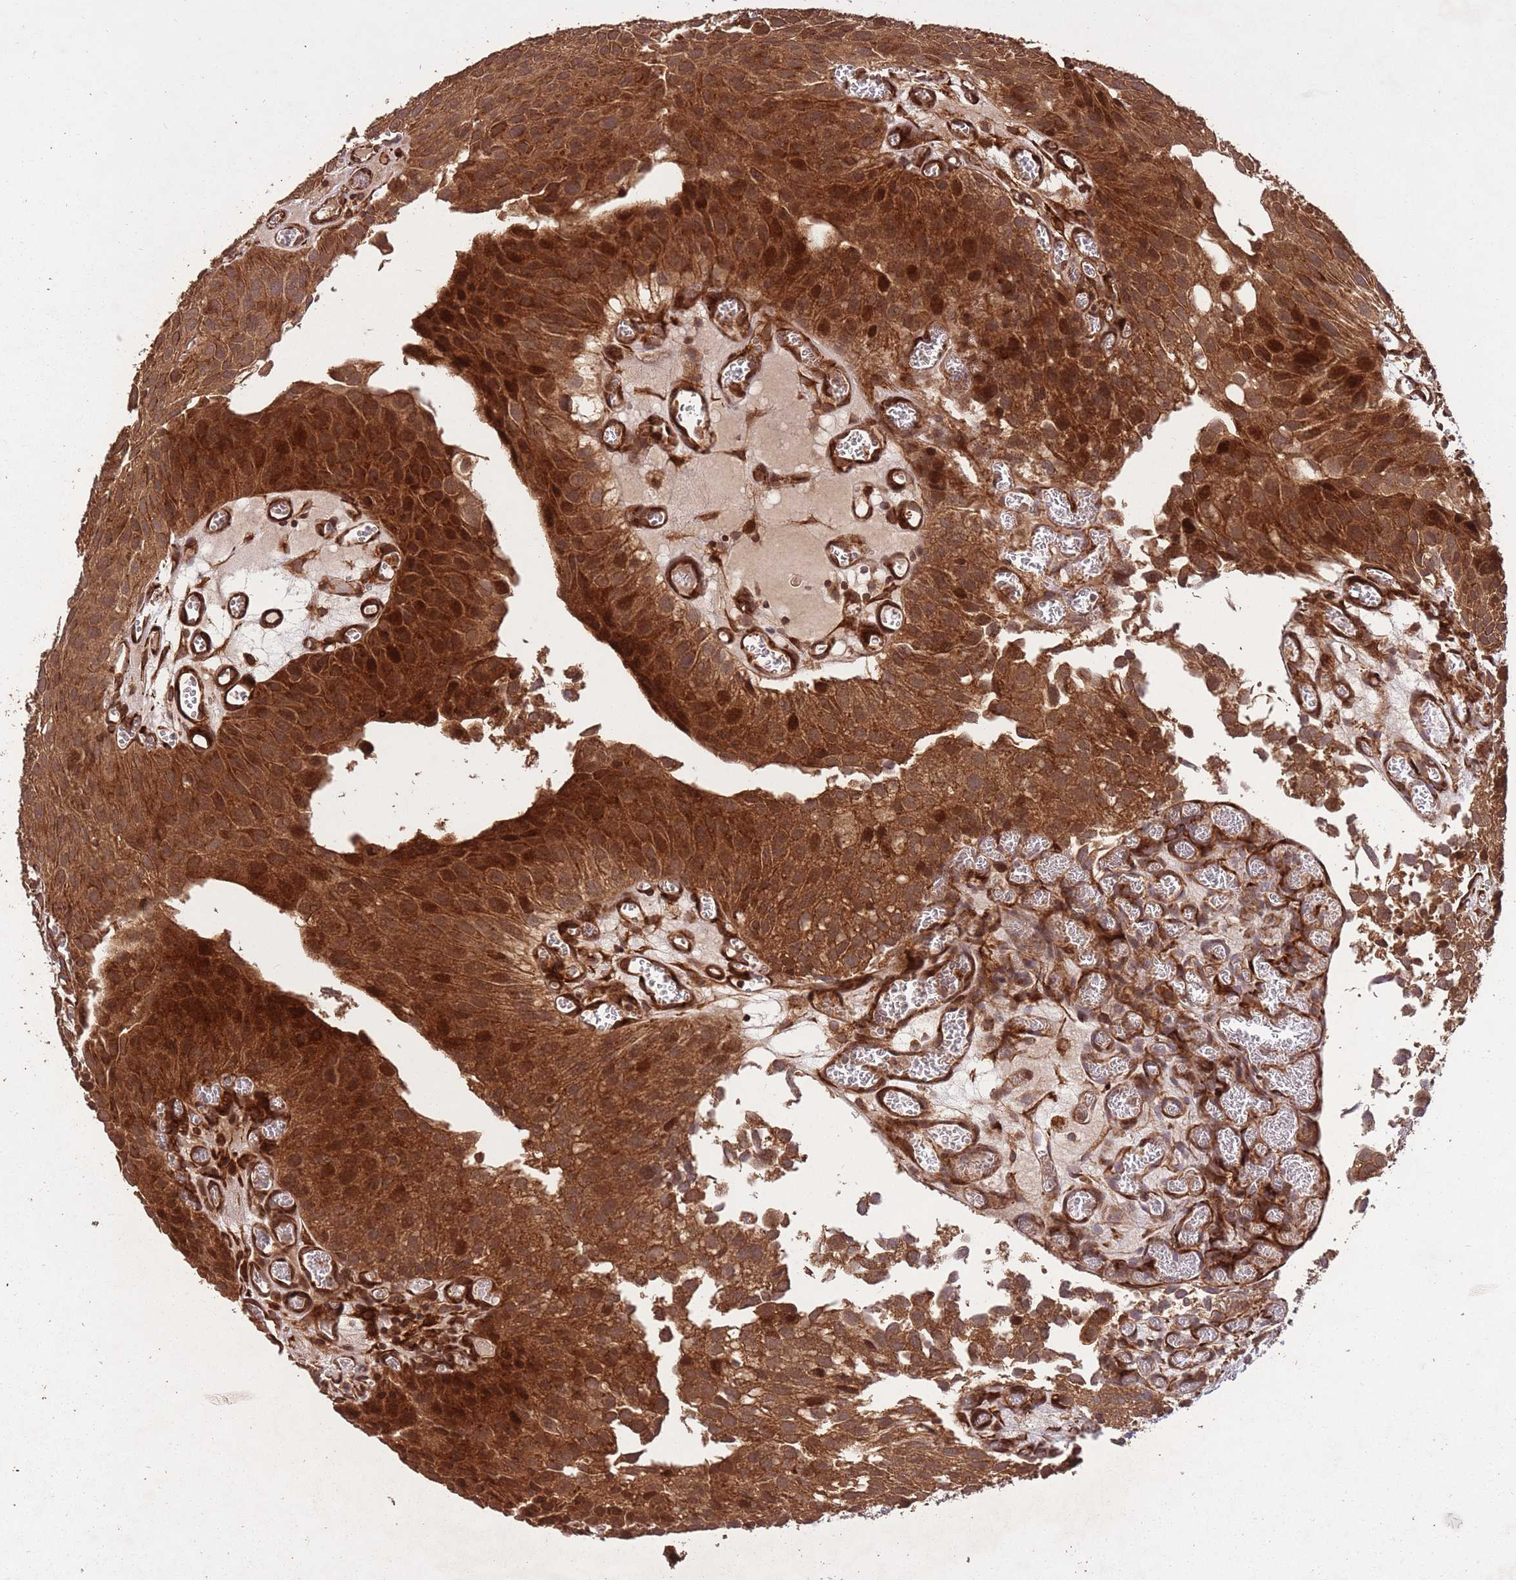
{"staining": {"intensity": "strong", "quantity": ">75%", "location": "cytoplasmic/membranous"}, "tissue": "urothelial cancer", "cell_type": "Tumor cells", "image_type": "cancer", "snomed": [{"axis": "morphology", "description": "Urothelial carcinoma, Low grade"}, {"axis": "topography", "description": "Urinary bladder"}], "caption": "Urothelial cancer stained for a protein (brown) shows strong cytoplasmic/membranous positive staining in about >75% of tumor cells.", "gene": "ERBB3", "patient": {"sex": "male", "age": 88}}